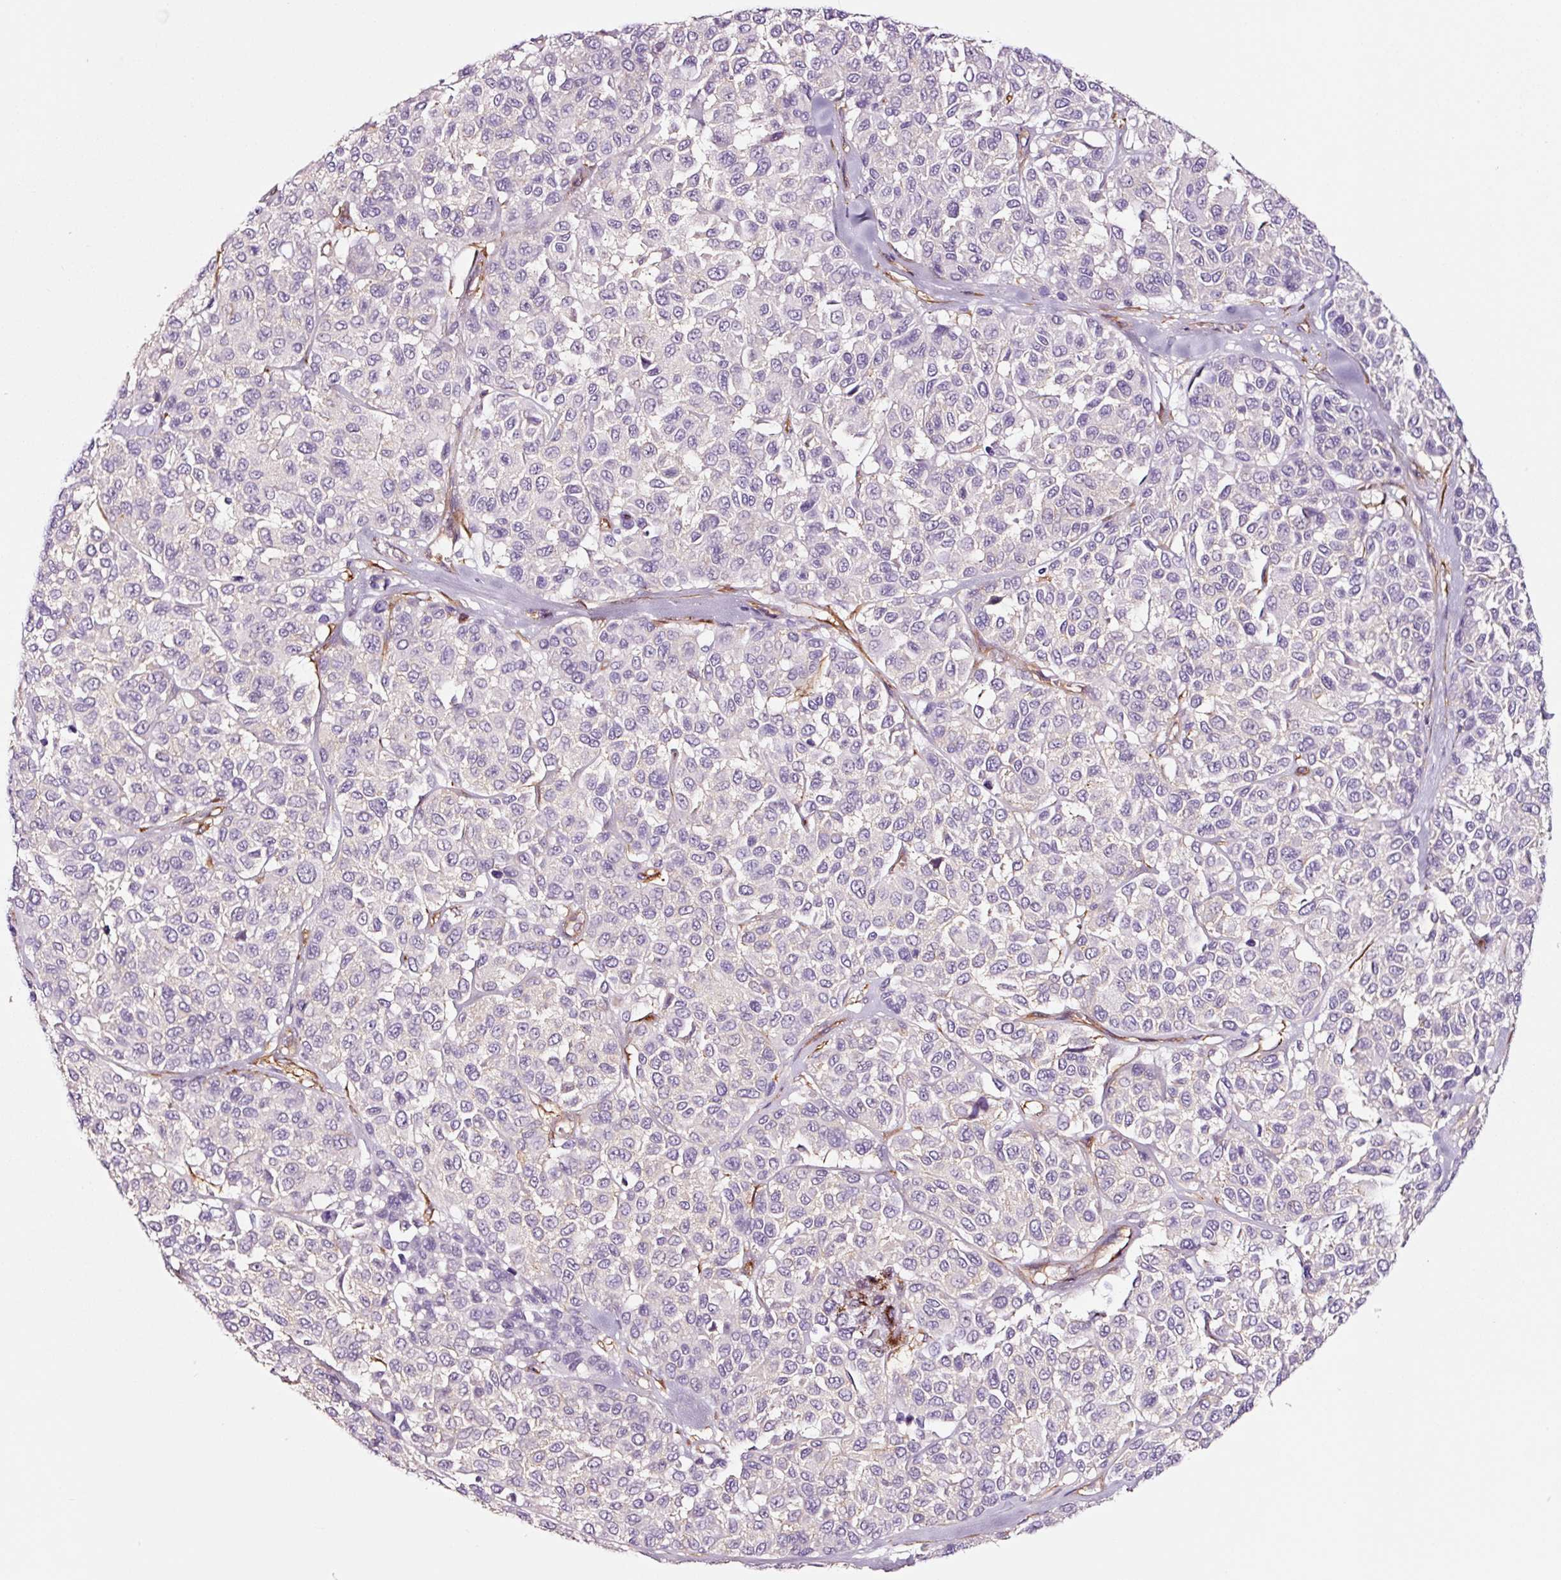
{"staining": {"intensity": "negative", "quantity": "none", "location": "none"}, "tissue": "melanoma", "cell_type": "Tumor cells", "image_type": "cancer", "snomed": [{"axis": "morphology", "description": "Malignant melanoma, NOS"}, {"axis": "topography", "description": "Skin"}], "caption": "IHC histopathology image of neoplastic tissue: human melanoma stained with DAB demonstrates no significant protein expression in tumor cells.", "gene": "ADD3", "patient": {"sex": "female", "age": 66}}